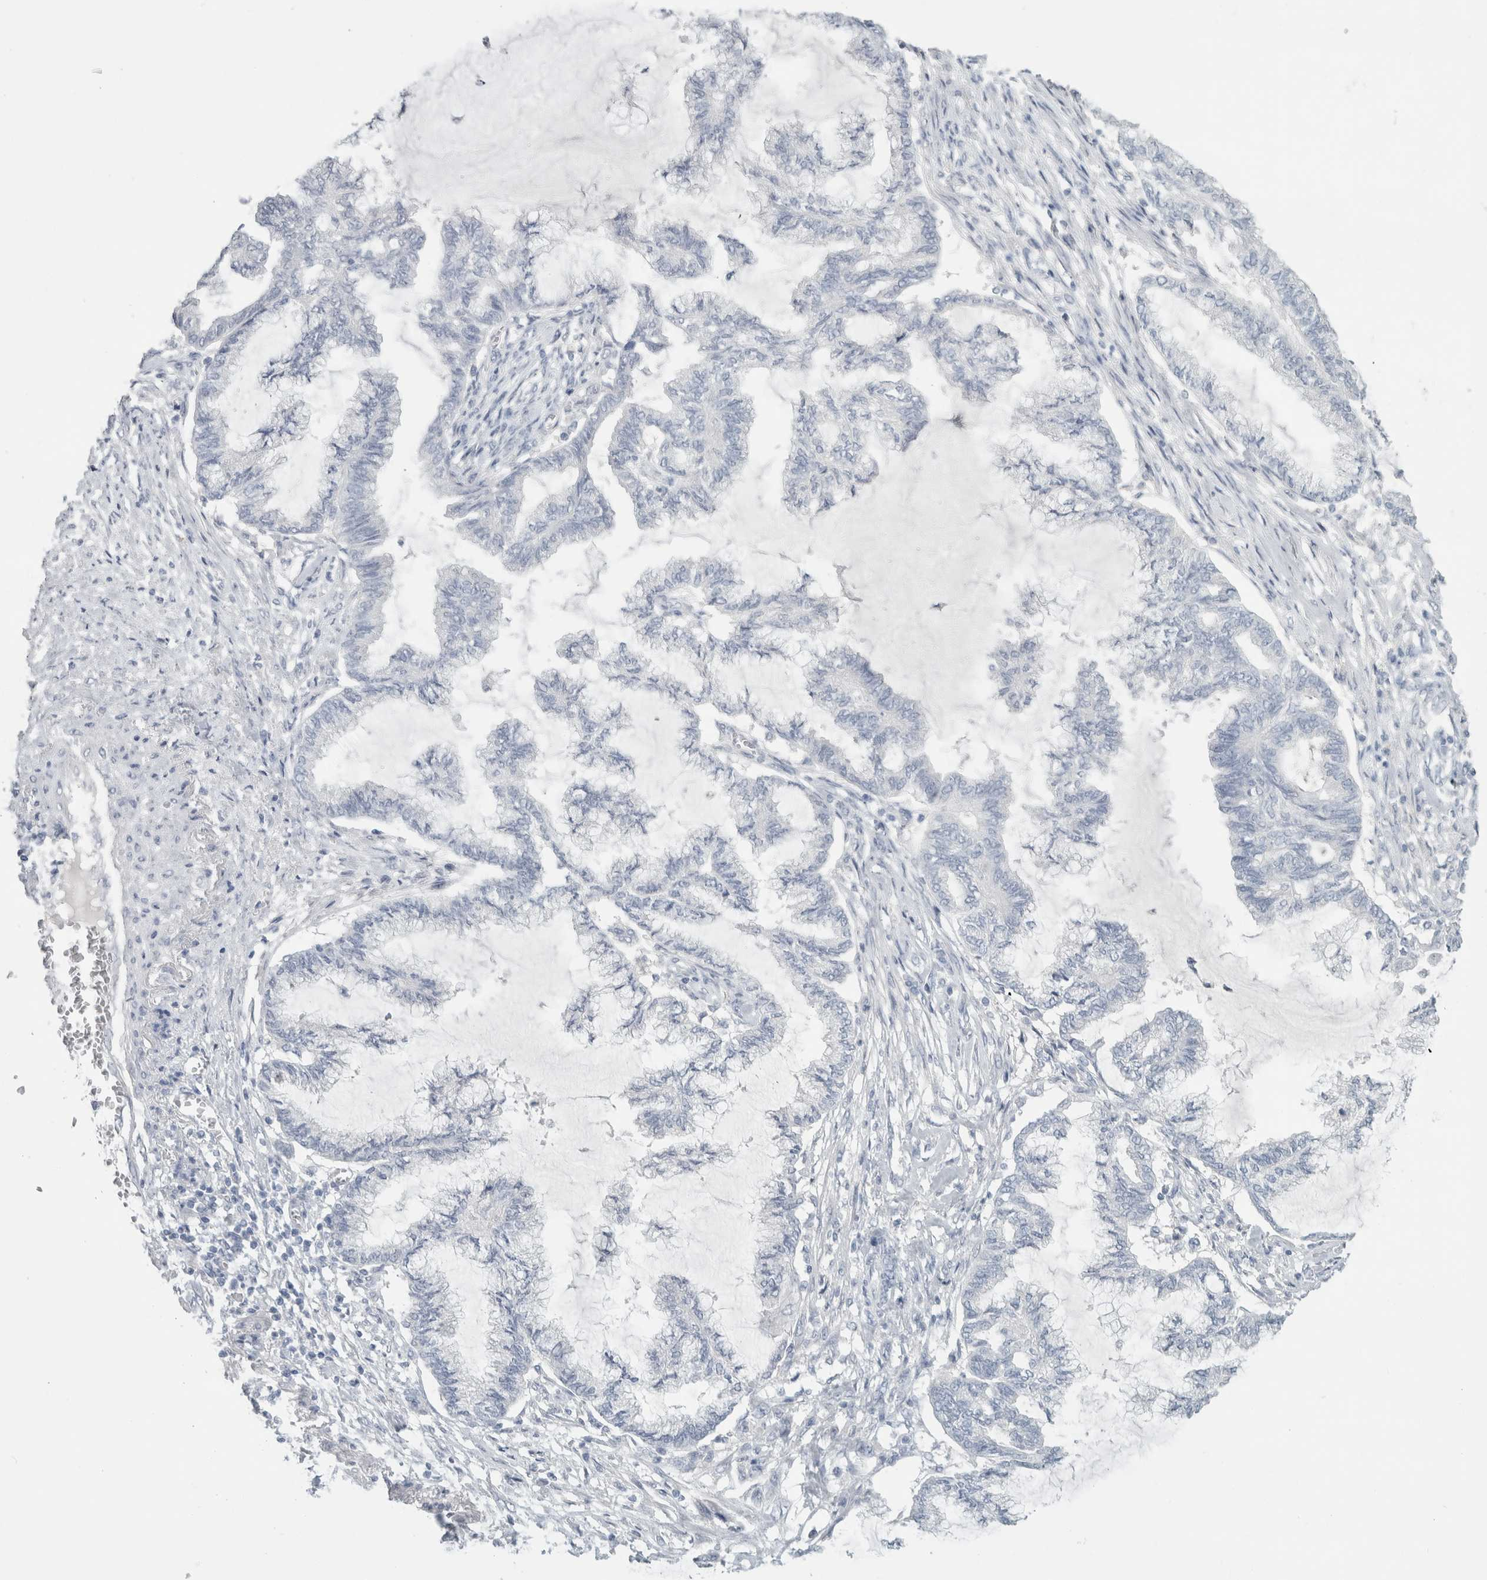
{"staining": {"intensity": "negative", "quantity": "none", "location": "none"}, "tissue": "endometrial cancer", "cell_type": "Tumor cells", "image_type": "cancer", "snomed": [{"axis": "morphology", "description": "Adenocarcinoma, NOS"}, {"axis": "topography", "description": "Endometrium"}], "caption": "There is no significant expression in tumor cells of endometrial cancer. Nuclei are stained in blue.", "gene": "SLC6A1", "patient": {"sex": "female", "age": 86}}